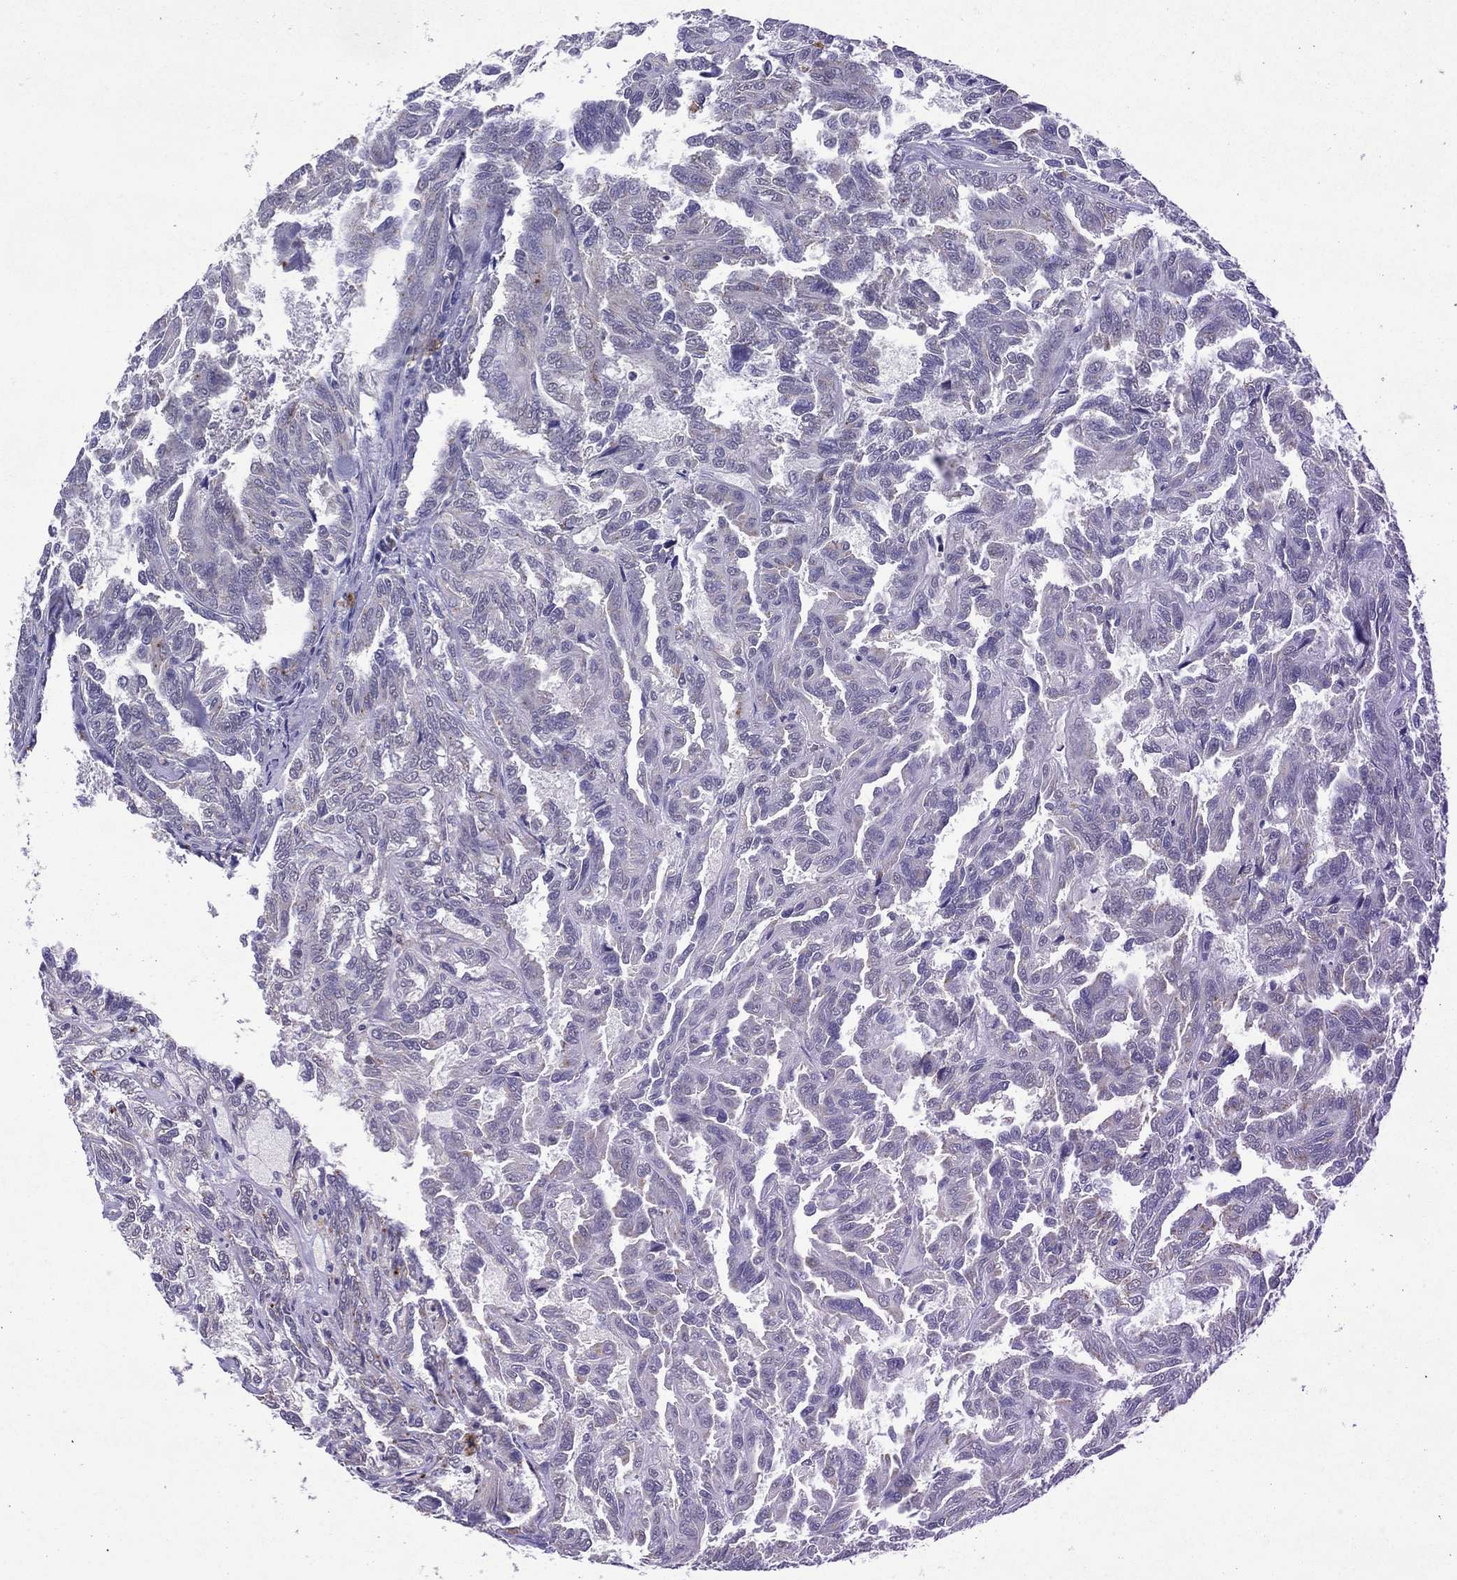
{"staining": {"intensity": "negative", "quantity": "none", "location": "none"}, "tissue": "renal cancer", "cell_type": "Tumor cells", "image_type": "cancer", "snomed": [{"axis": "morphology", "description": "Adenocarcinoma, NOS"}, {"axis": "topography", "description": "Kidney"}], "caption": "A micrograph of renal cancer stained for a protein reveals no brown staining in tumor cells.", "gene": "ASB10", "patient": {"sex": "male", "age": 79}}